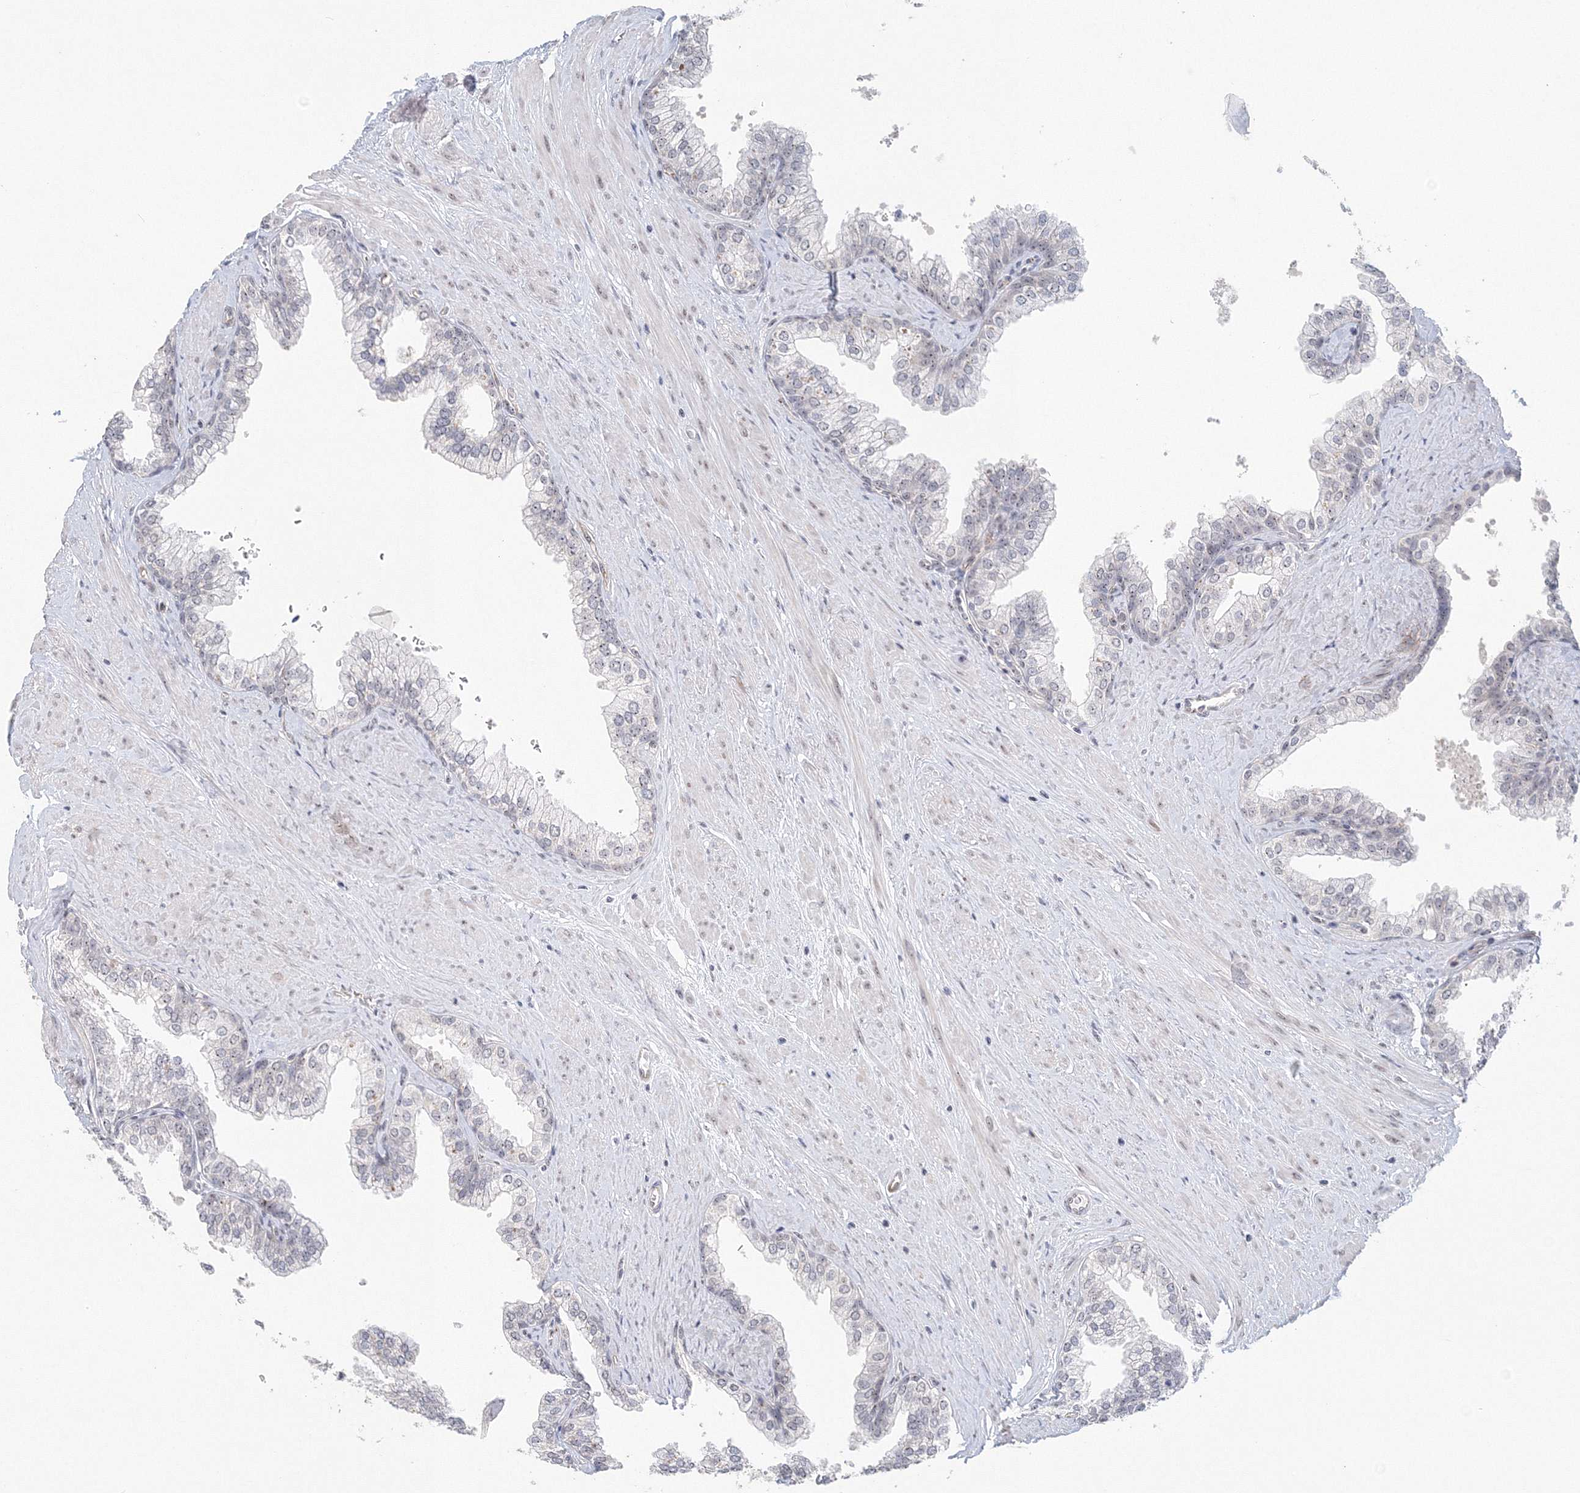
{"staining": {"intensity": "weak", "quantity": "25%-75%", "location": "nuclear"}, "tissue": "prostate", "cell_type": "Glandular cells", "image_type": "normal", "snomed": [{"axis": "morphology", "description": "Normal tissue, NOS"}, {"axis": "morphology", "description": "Urothelial carcinoma, Low grade"}, {"axis": "topography", "description": "Urinary bladder"}, {"axis": "topography", "description": "Prostate"}], "caption": "IHC of unremarkable human prostate exhibits low levels of weak nuclear staining in approximately 25%-75% of glandular cells. The staining is performed using DAB brown chromogen to label protein expression. The nuclei are counter-stained blue using hematoxylin.", "gene": "SIRT7", "patient": {"sex": "male", "age": 60}}